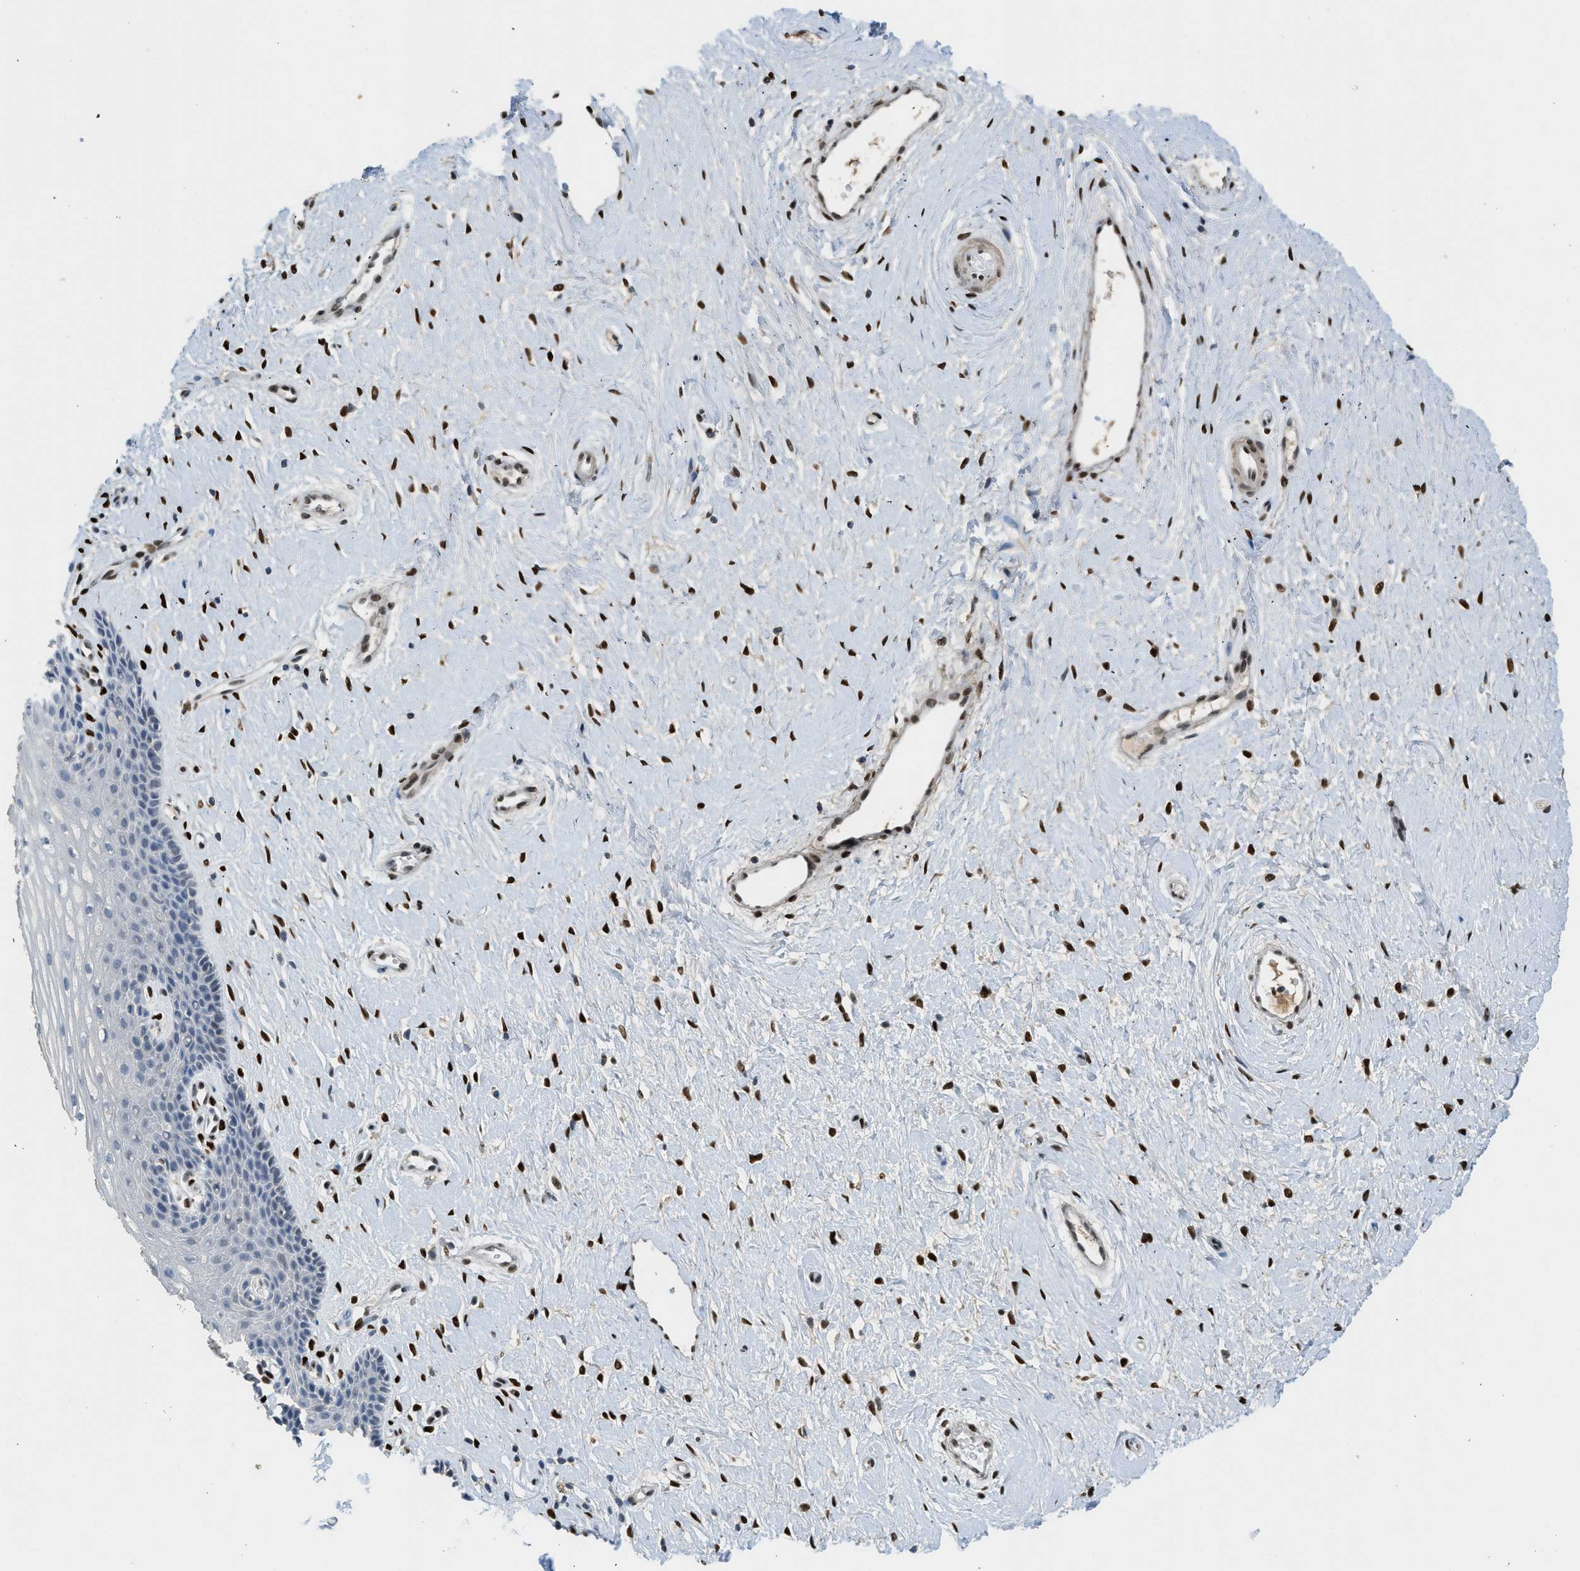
{"staining": {"intensity": "negative", "quantity": "none", "location": "none"}, "tissue": "cervix", "cell_type": "Squamous epithelial cells", "image_type": "normal", "snomed": [{"axis": "morphology", "description": "Normal tissue, NOS"}, {"axis": "topography", "description": "Cervix"}], "caption": "This photomicrograph is of unremarkable cervix stained with immunohistochemistry to label a protein in brown with the nuclei are counter-stained blue. There is no expression in squamous epithelial cells. (Stains: DAB (3,3'-diaminobenzidine) immunohistochemistry with hematoxylin counter stain, Microscopy: brightfield microscopy at high magnification).", "gene": "ZBTB20", "patient": {"sex": "female", "age": 39}}